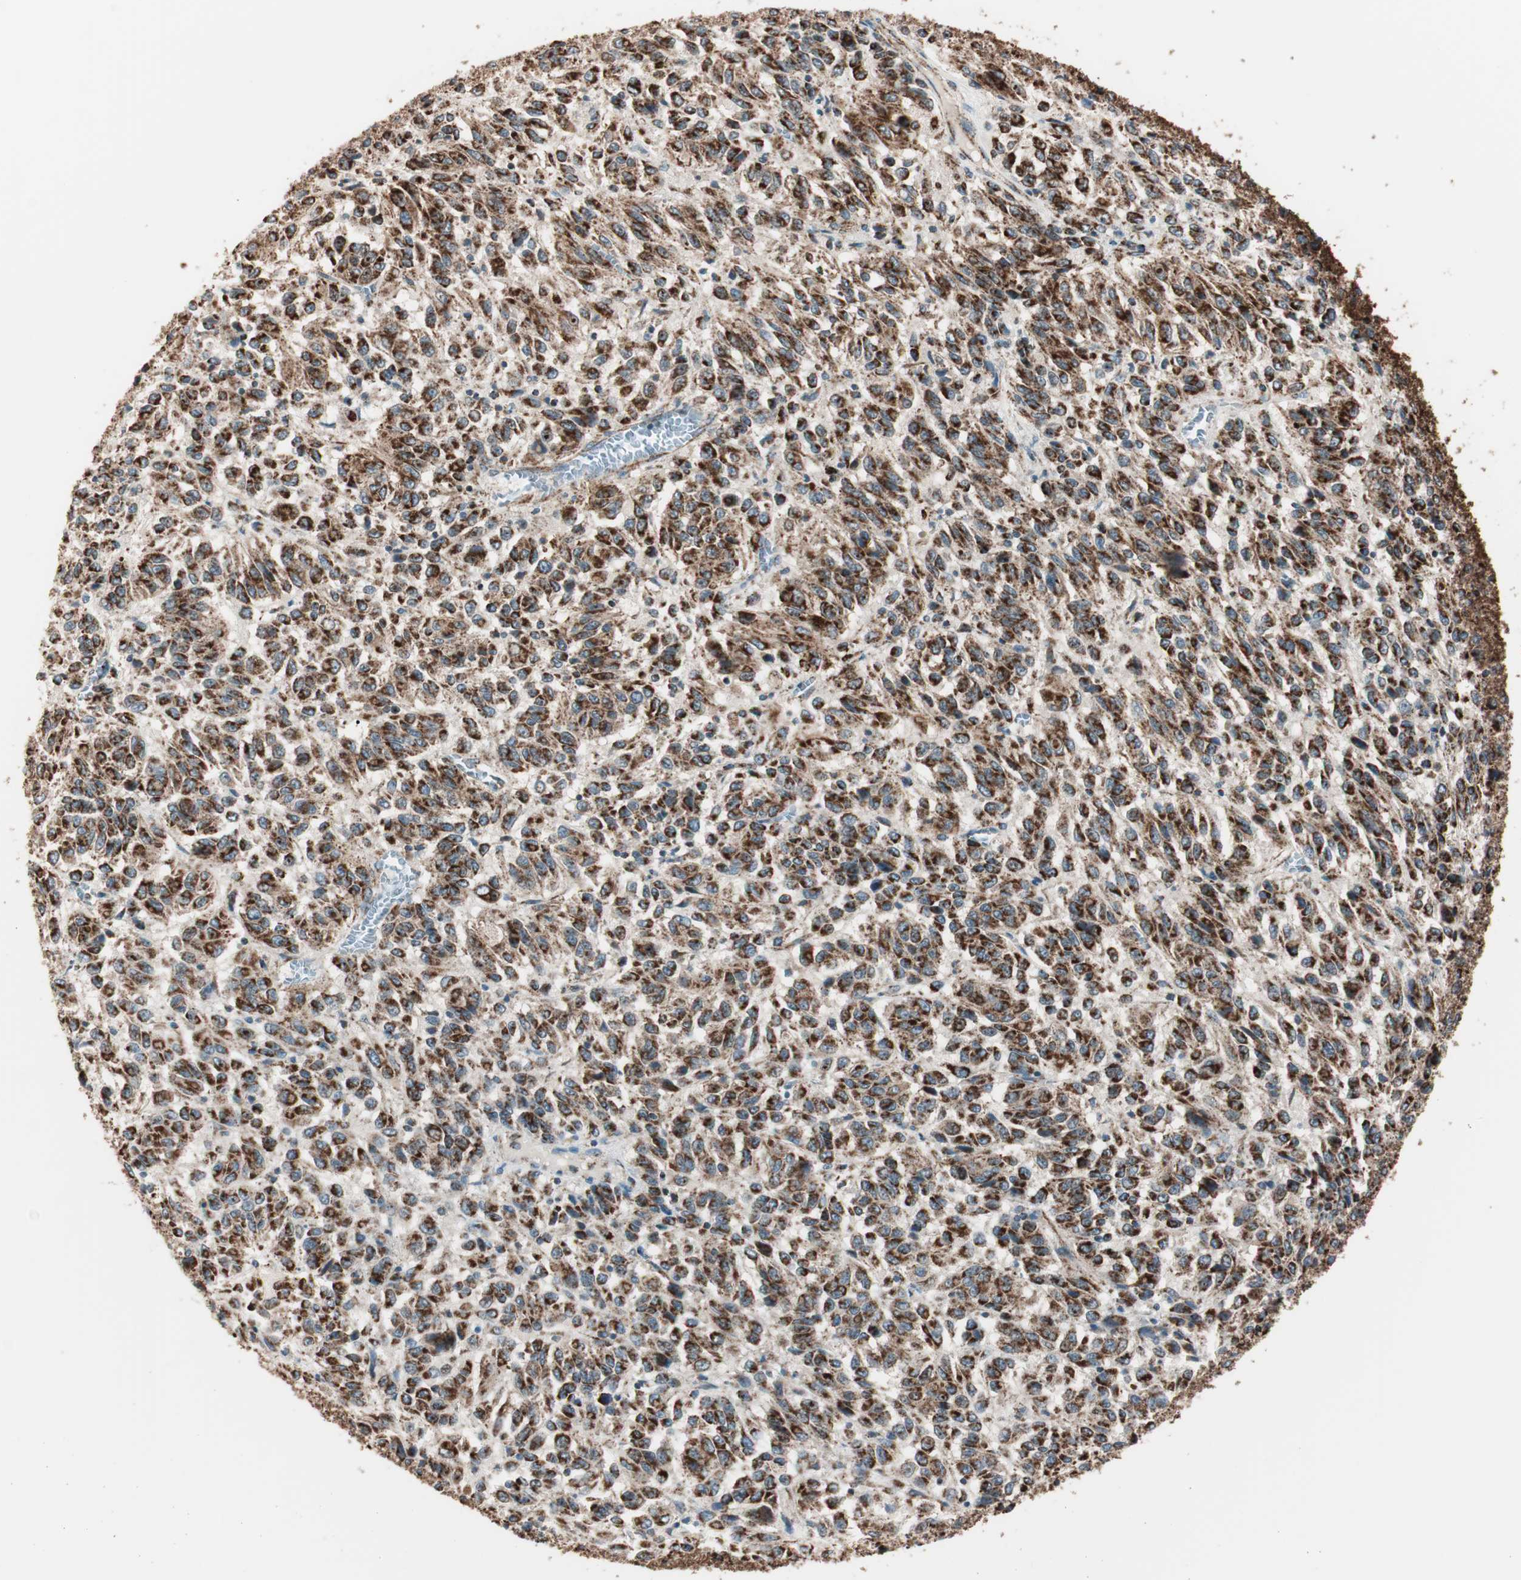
{"staining": {"intensity": "strong", "quantity": ">75%", "location": "cytoplasmic/membranous"}, "tissue": "melanoma", "cell_type": "Tumor cells", "image_type": "cancer", "snomed": [{"axis": "morphology", "description": "Malignant melanoma, Metastatic site"}, {"axis": "topography", "description": "Lung"}], "caption": "Immunohistochemistry (IHC) (DAB (3,3'-diaminobenzidine)) staining of human melanoma demonstrates strong cytoplasmic/membranous protein positivity in approximately >75% of tumor cells.", "gene": "TOMM22", "patient": {"sex": "male", "age": 64}}